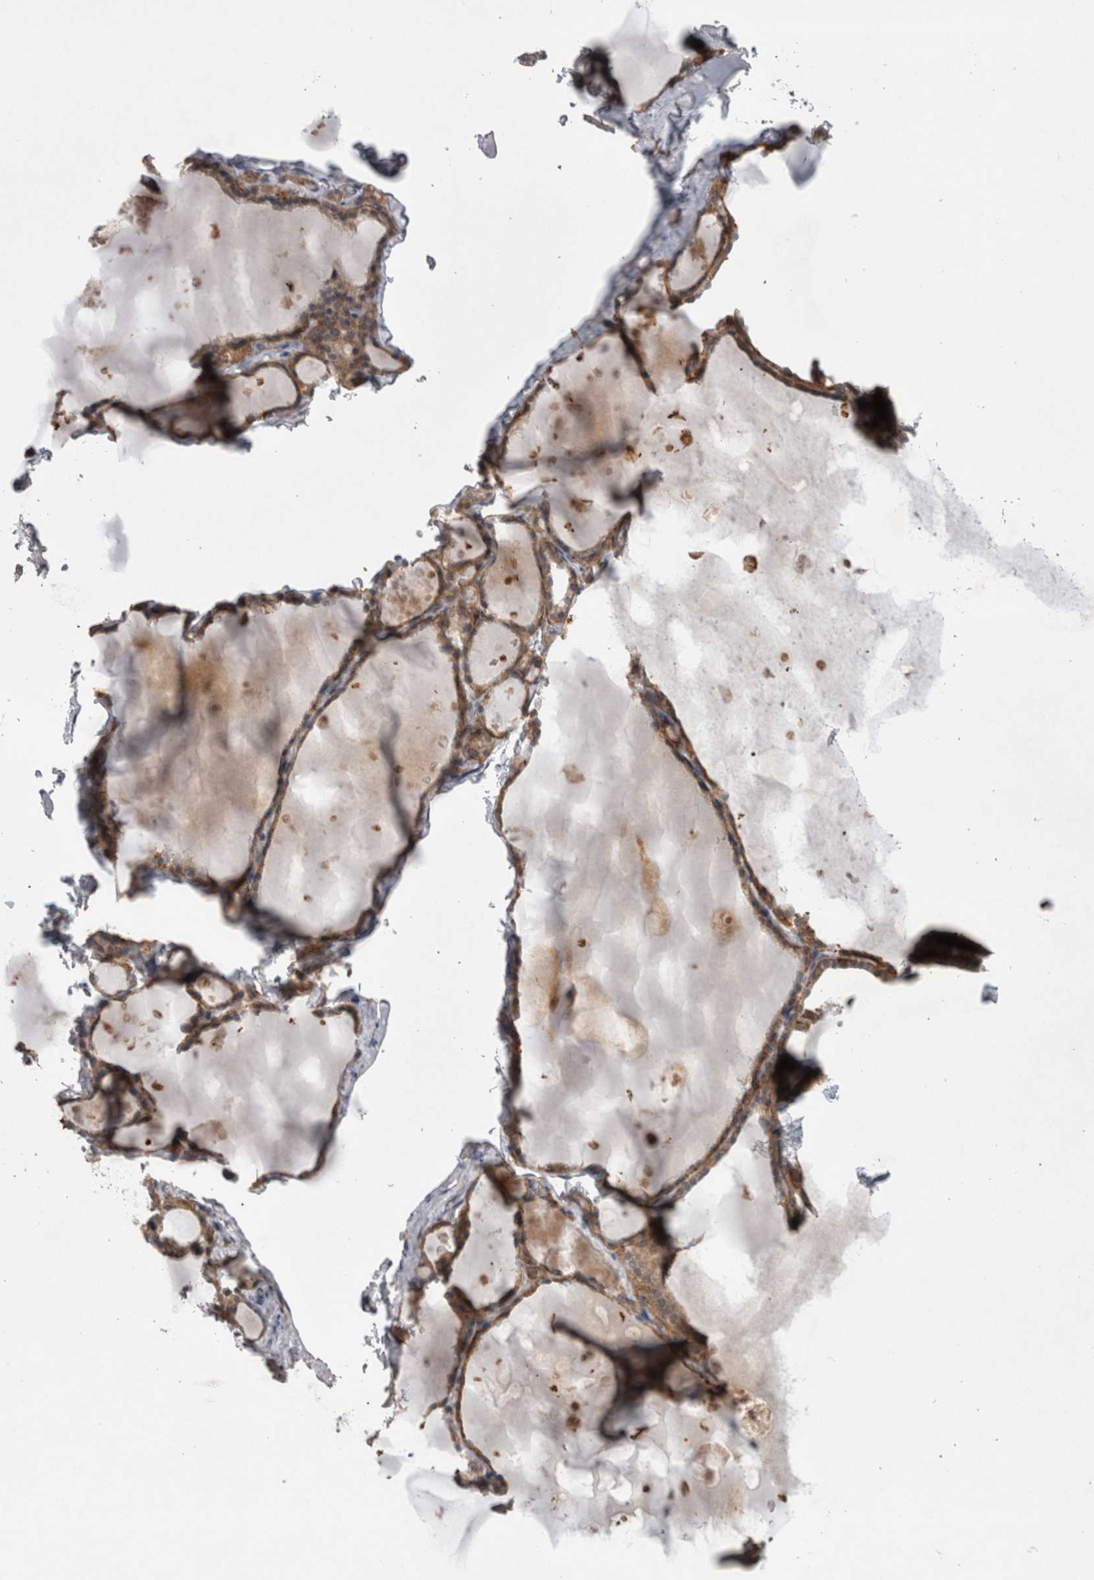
{"staining": {"intensity": "moderate", "quantity": ">75%", "location": "cytoplasmic/membranous"}, "tissue": "thyroid gland", "cell_type": "Glandular cells", "image_type": "normal", "snomed": [{"axis": "morphology", "description": "Normal tissue, NOS"}, {"axis": "topography", "description": "Thyroid gland"}], "caption": "The histopathology image exhibits a brown stain indicating the presence of a protein in the cytoplasmic/membranous of glandular cells in thyroid gland.", "gene": "DDX6", "patient": {"sex": "male", "age": 56}}